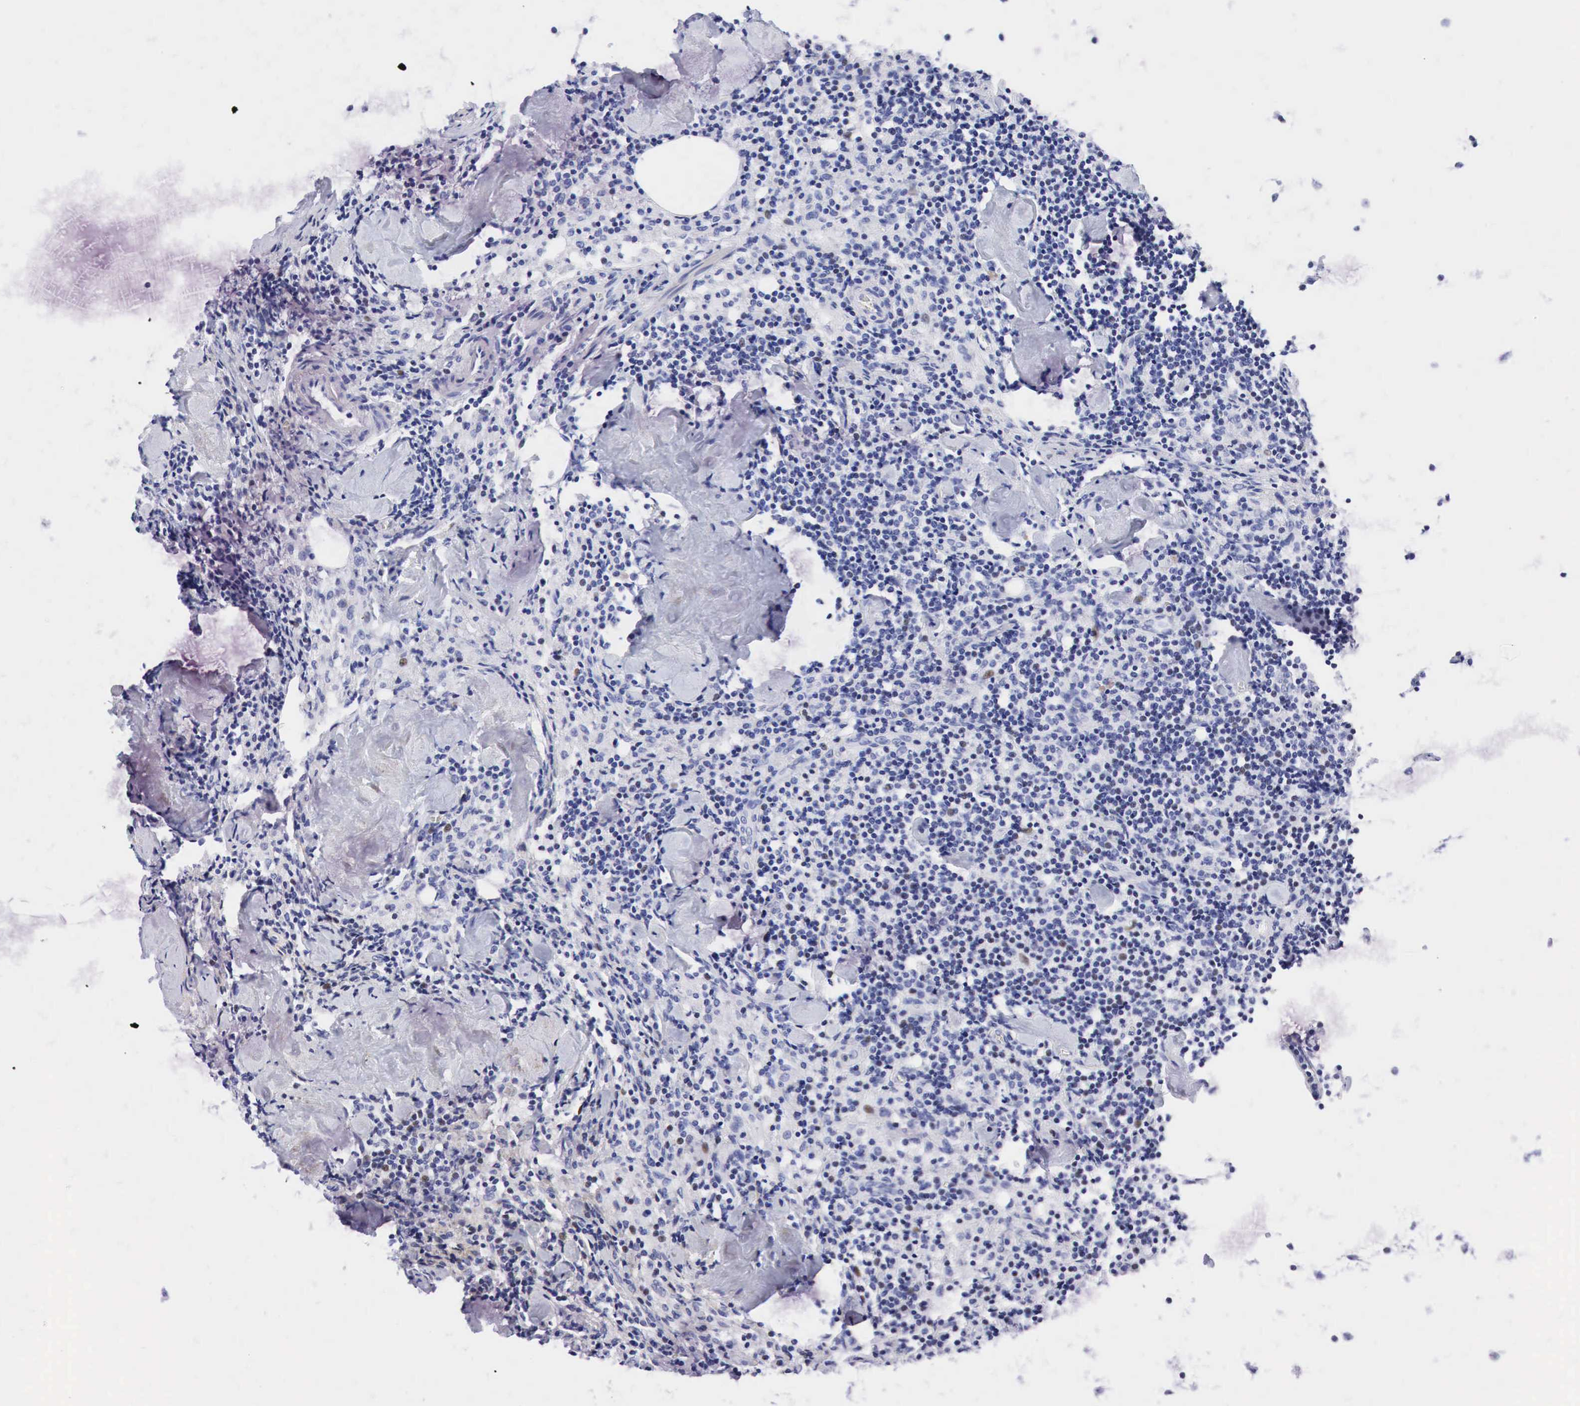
{"staining": {"intensity": "weak", "quantity": "<25%", "location": "nuclear"}, "tissue": "lymph node", "cell_type": "Germinal center cells", "image_type": "normal", "snomed": [{"axis": "morphology", "description": "Normal tissue, NOS"}, {"axis": "topography", "description": "Lymph node"}], "caption": "Unremarkable lymph node was stained to show a protein in brown. There is no significant staining in germinal center cells.", "gene": "PTH", "patient": {"sex": "male", "age": 67}}